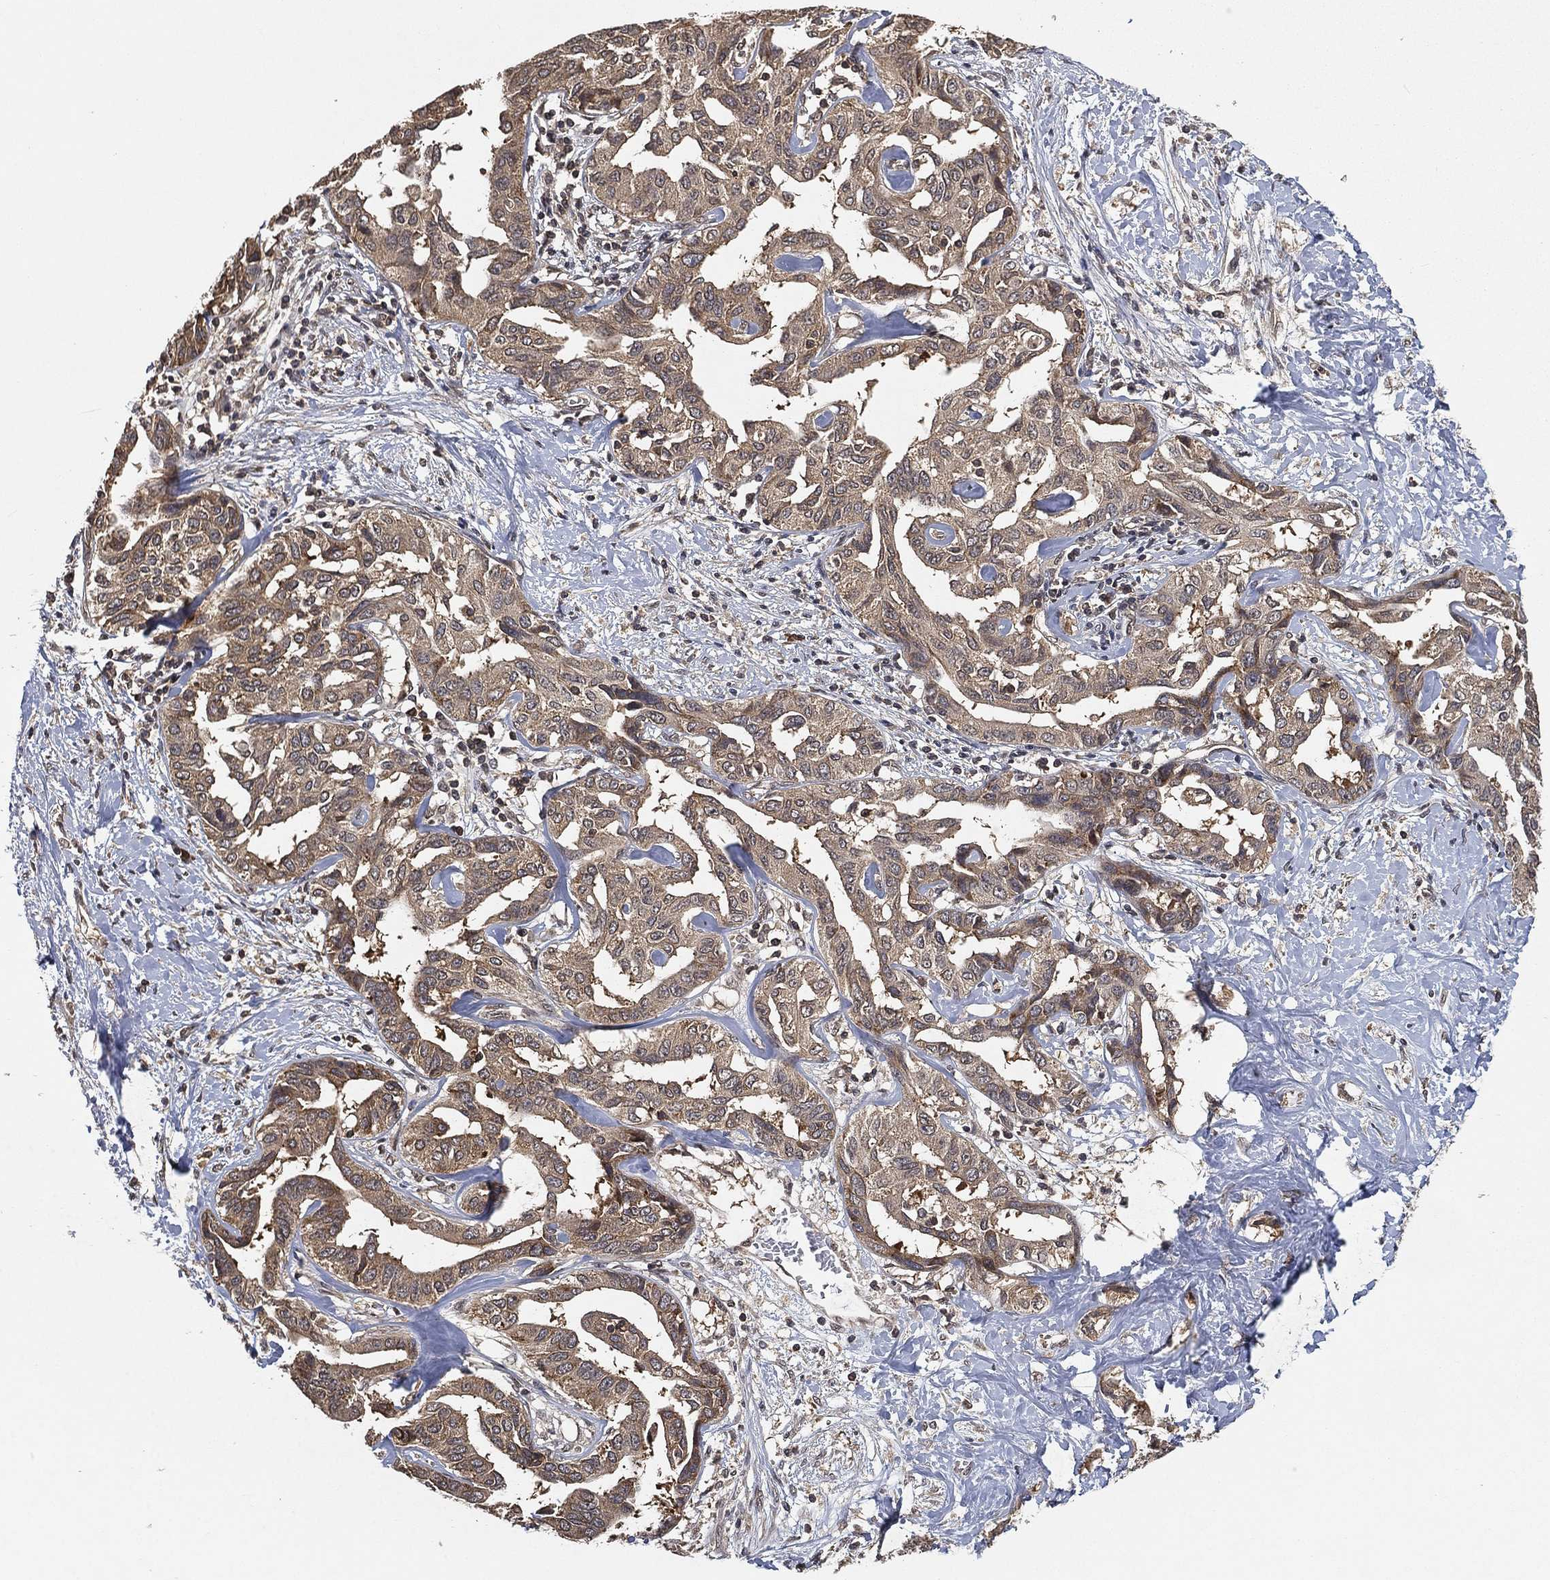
{"staining": {"intensity": "weak", "quantity": ">75%", "location": "cytoplasmic/membranous"}, "tissue": "liver cancer", "cell_type": "Tumor cells", "image_type": "cancer", "snomed": [{"axis": "morphology", "description": "Cholangiocarcinoma"}, {"axis": "topography", "description": "Liver"}], "caption": "The immunohistochemical stain shows weak cytoplasmic/membranous expression in tumor cells of cholangiocarcinoma (liver) tissue. The staining was performed using DAB (3,3'-diaminobenzidine) to visualize the protein expression in brown, while the nuclei were stained in blue with hematoxylin (Magnification: 20x).", "gene": "UBA5", "patient": {"sex": "male", "age": 59}}